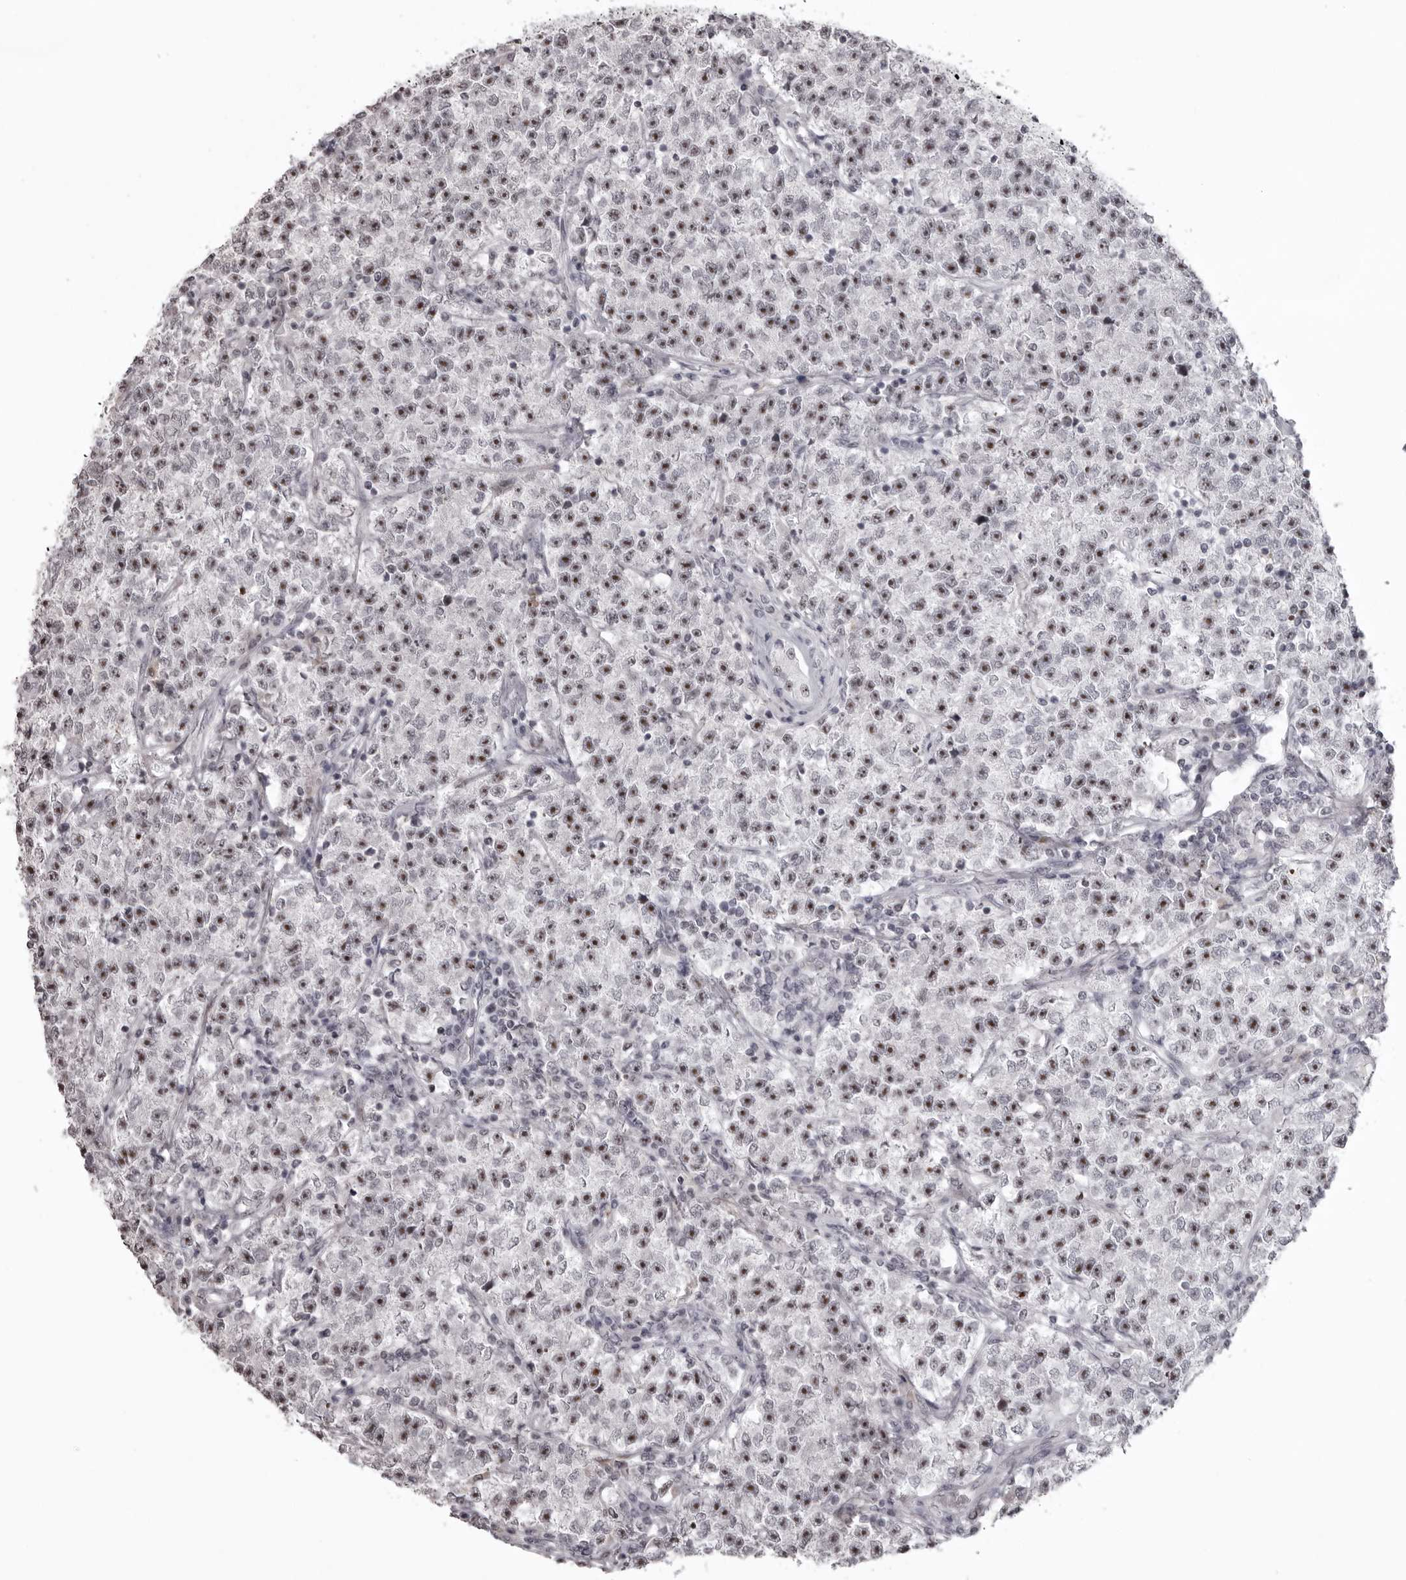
{"staining": {"intensity": "moderate", "quantity": ">75%", "location": "nuclear"}, "tissue": "testis cancer", "cell_type": "Tumor cells", "image_type": "cancer", "snomed": [{"axis": "morphology", "description": "Seminoma, NOS"}, {"axis": "topography", "description": "Testis"}], "caption": "Testis seminoma stained for a protein (brown) demonstrates moderate nuclear positive expression in approximately >75% of tumor cells.", "gene": "HELZ", "patient": {"sex": "male", "age": 22}}